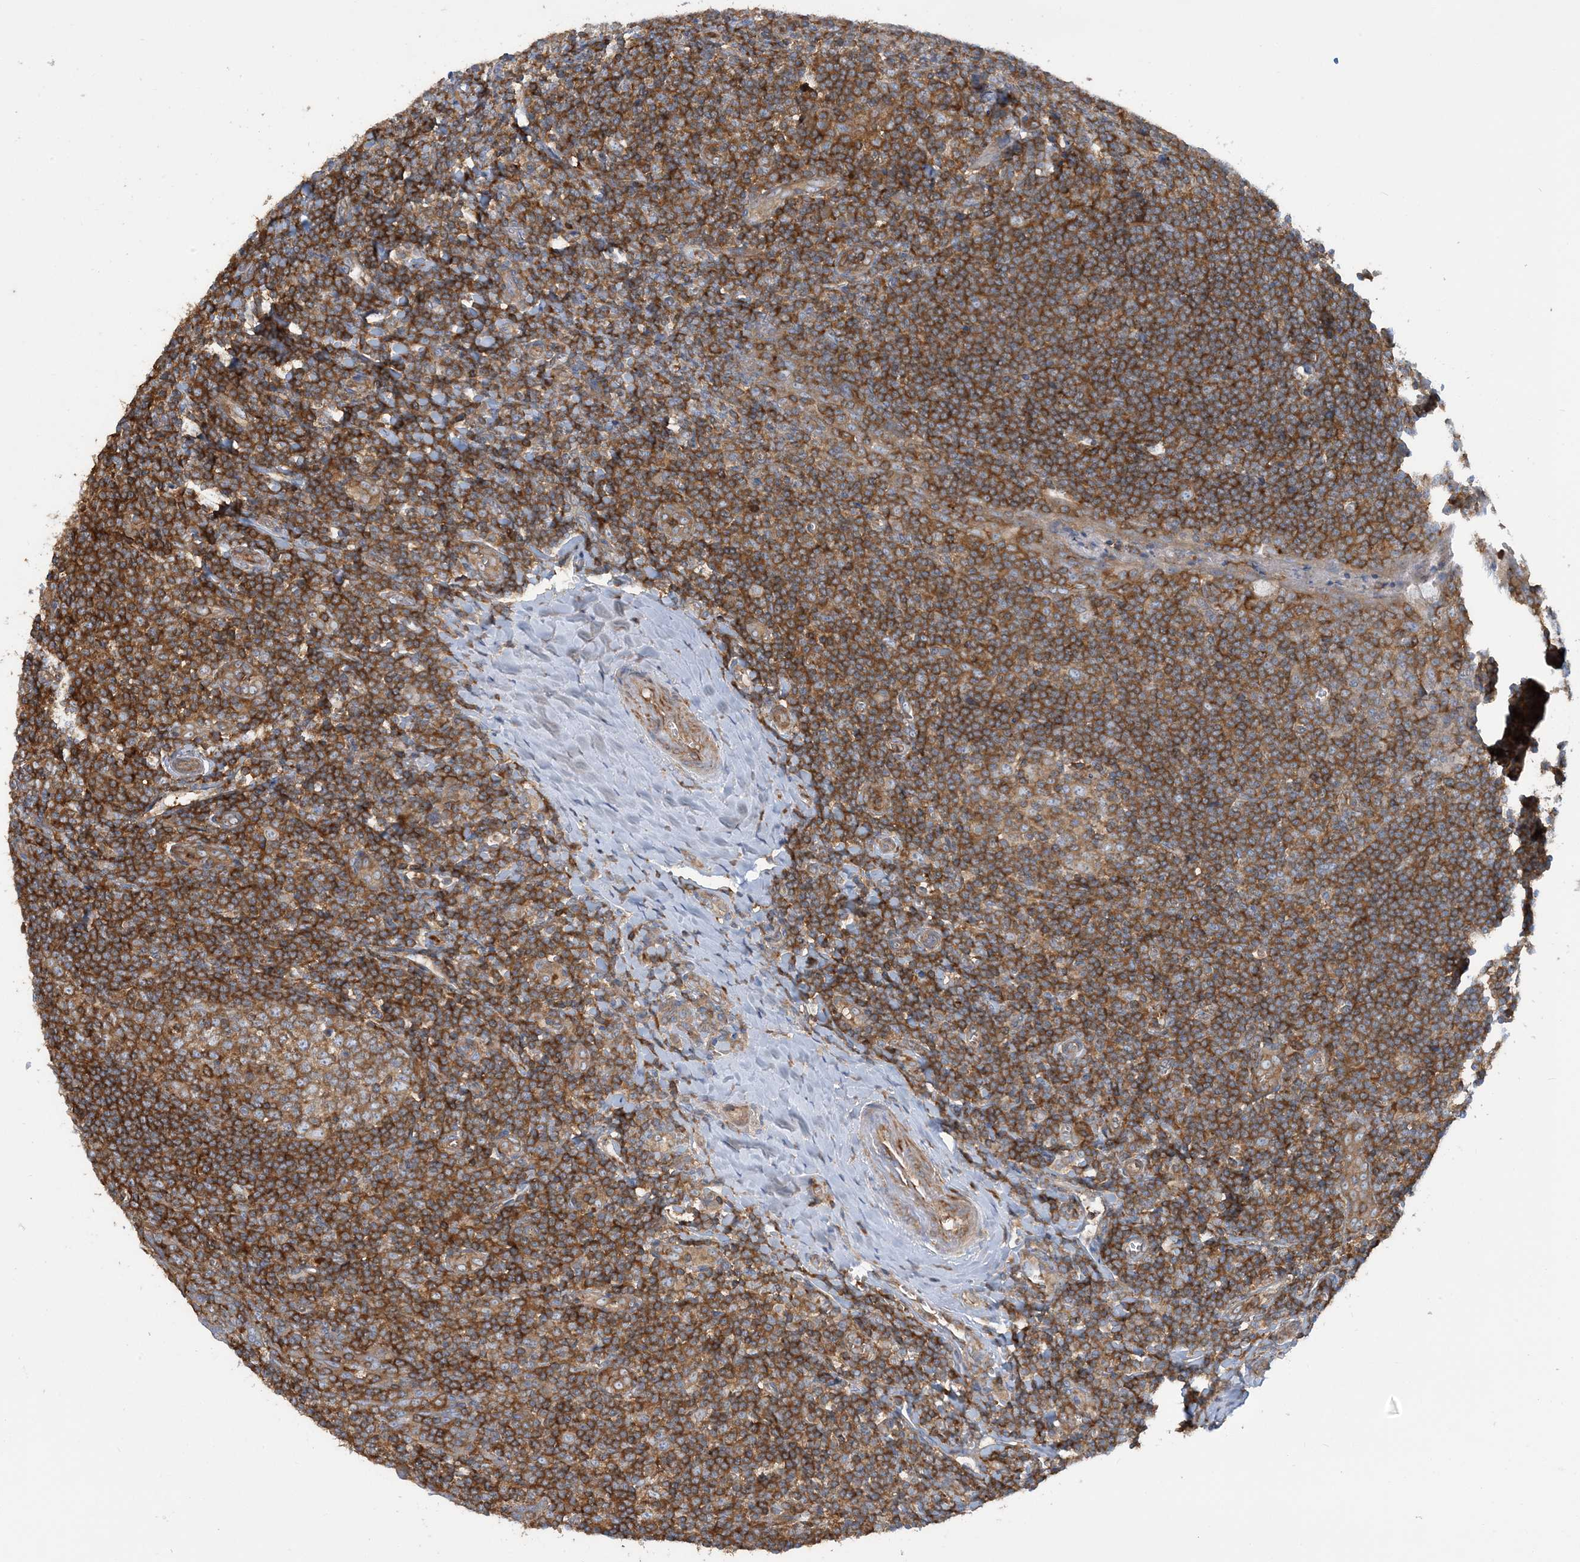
{"staining": {"intensity": "moderate", "quantity": ">75%", "location": "cytoplasmic/membranous"}, "tissue": "tonsil", "cell_type": "Germinal center cells", "image_type": "normal", "snomed": [{"axis": "morphology", "description": "Normal tissue, NOS"}, {"axis": "topography", "description": "Tonsil"}], "caption": "A medium amount of moderate cytoplasmic/membranous expression is appreciated in about >75% of germinal center cells in unremarkable tonsil.", "gene": "SFMBT2", "patient": {"sex": "male", "age": 27}}